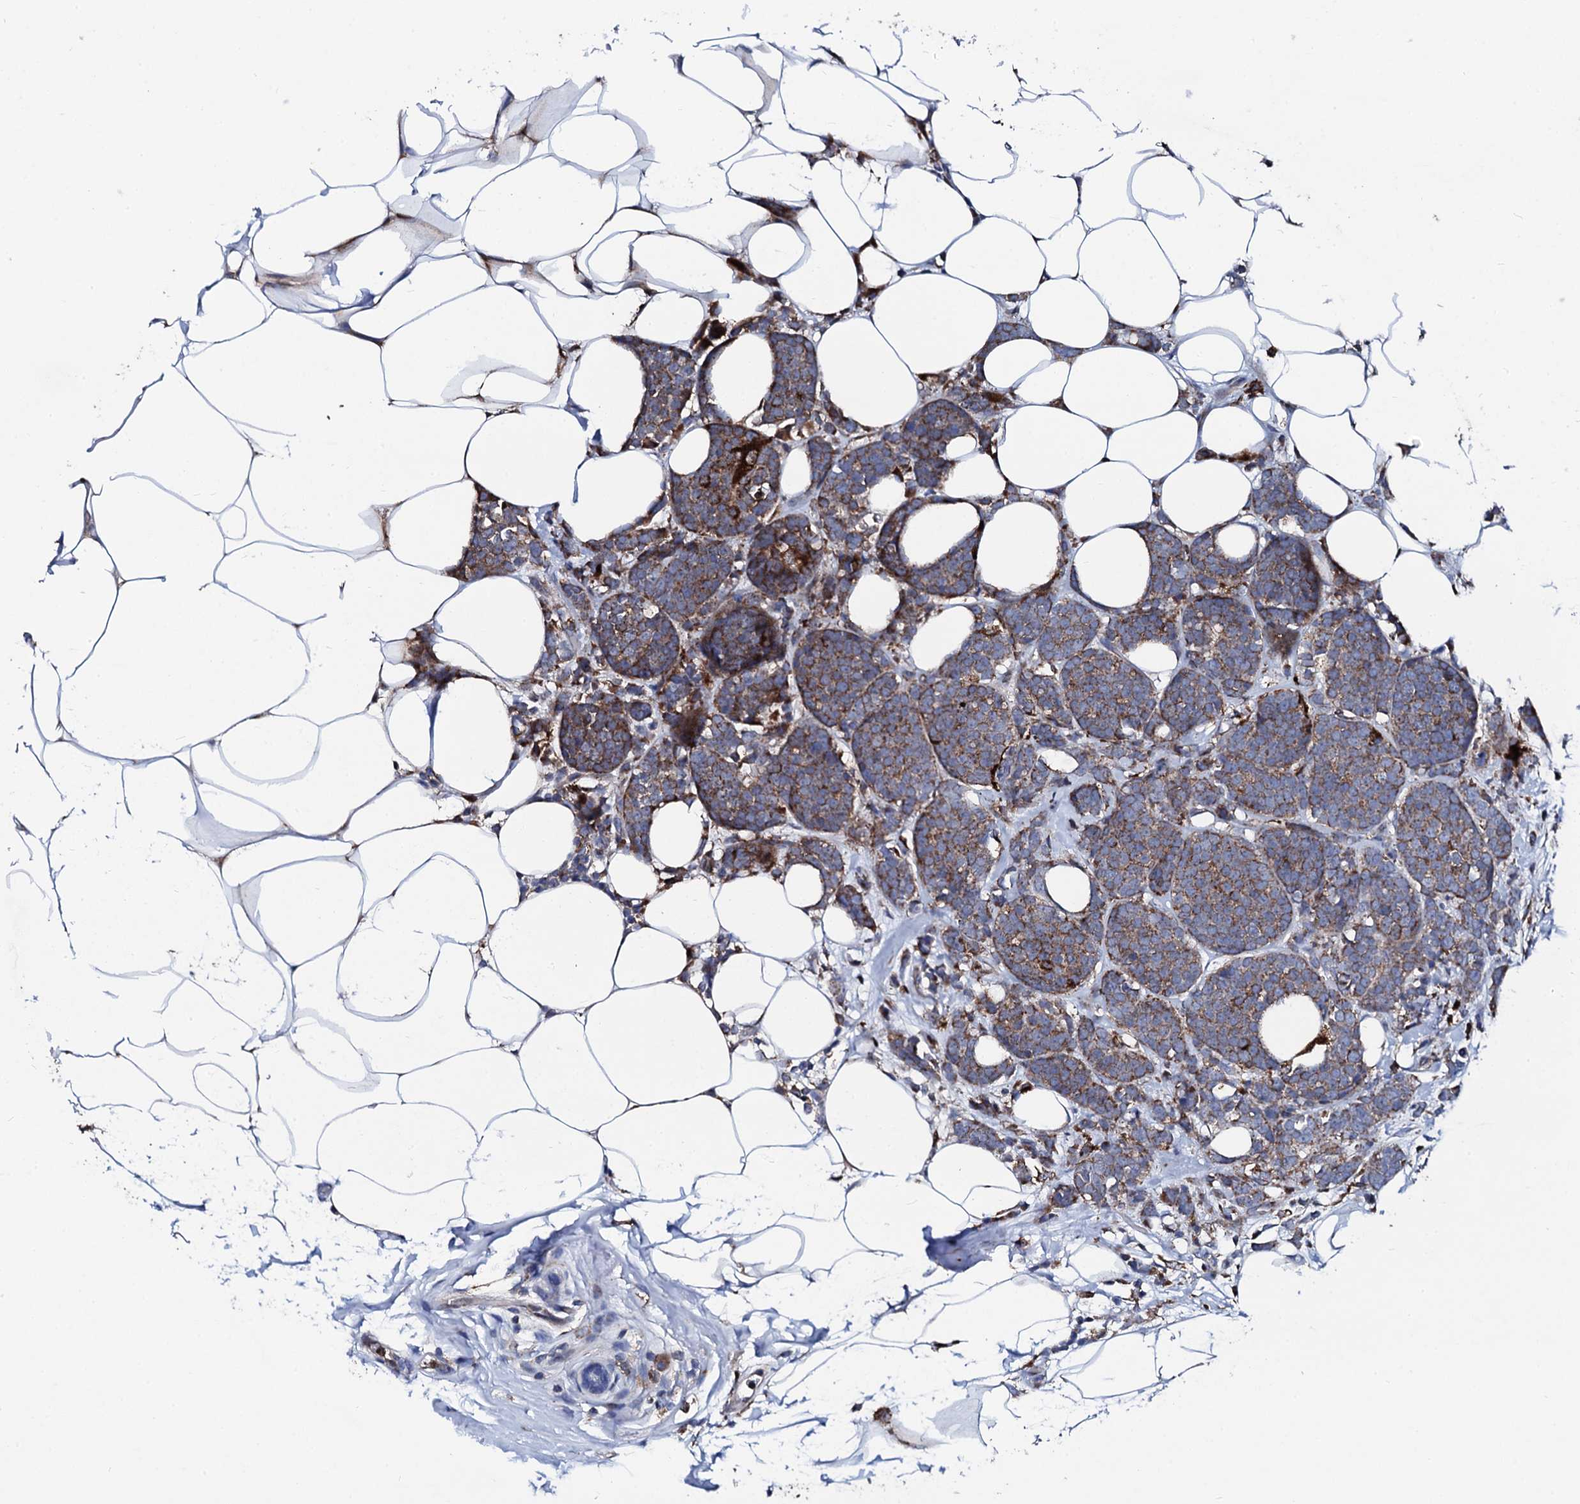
{"staining": {"intensity": "moderate", "quantity": ">75%", "location": "cytoplasmic/membranous"}, "tissue": "breast cancer", "cell_type": "Tumor cells", "image_type": "cancer", "snomed": [{"axis": "morphology", "description": "Lobular carcinoma"}, {"axis": "topography", "description": "Breast"}], "caption": "Human lobular carcinoma (breast) stained for a protein (brown) demonstrates moderate cytoplasmic/membranous positive expression in approximately >75% of tumor cells.", "gene": "TCIRG1", "patient": {"sex": "female", "age": 58}}